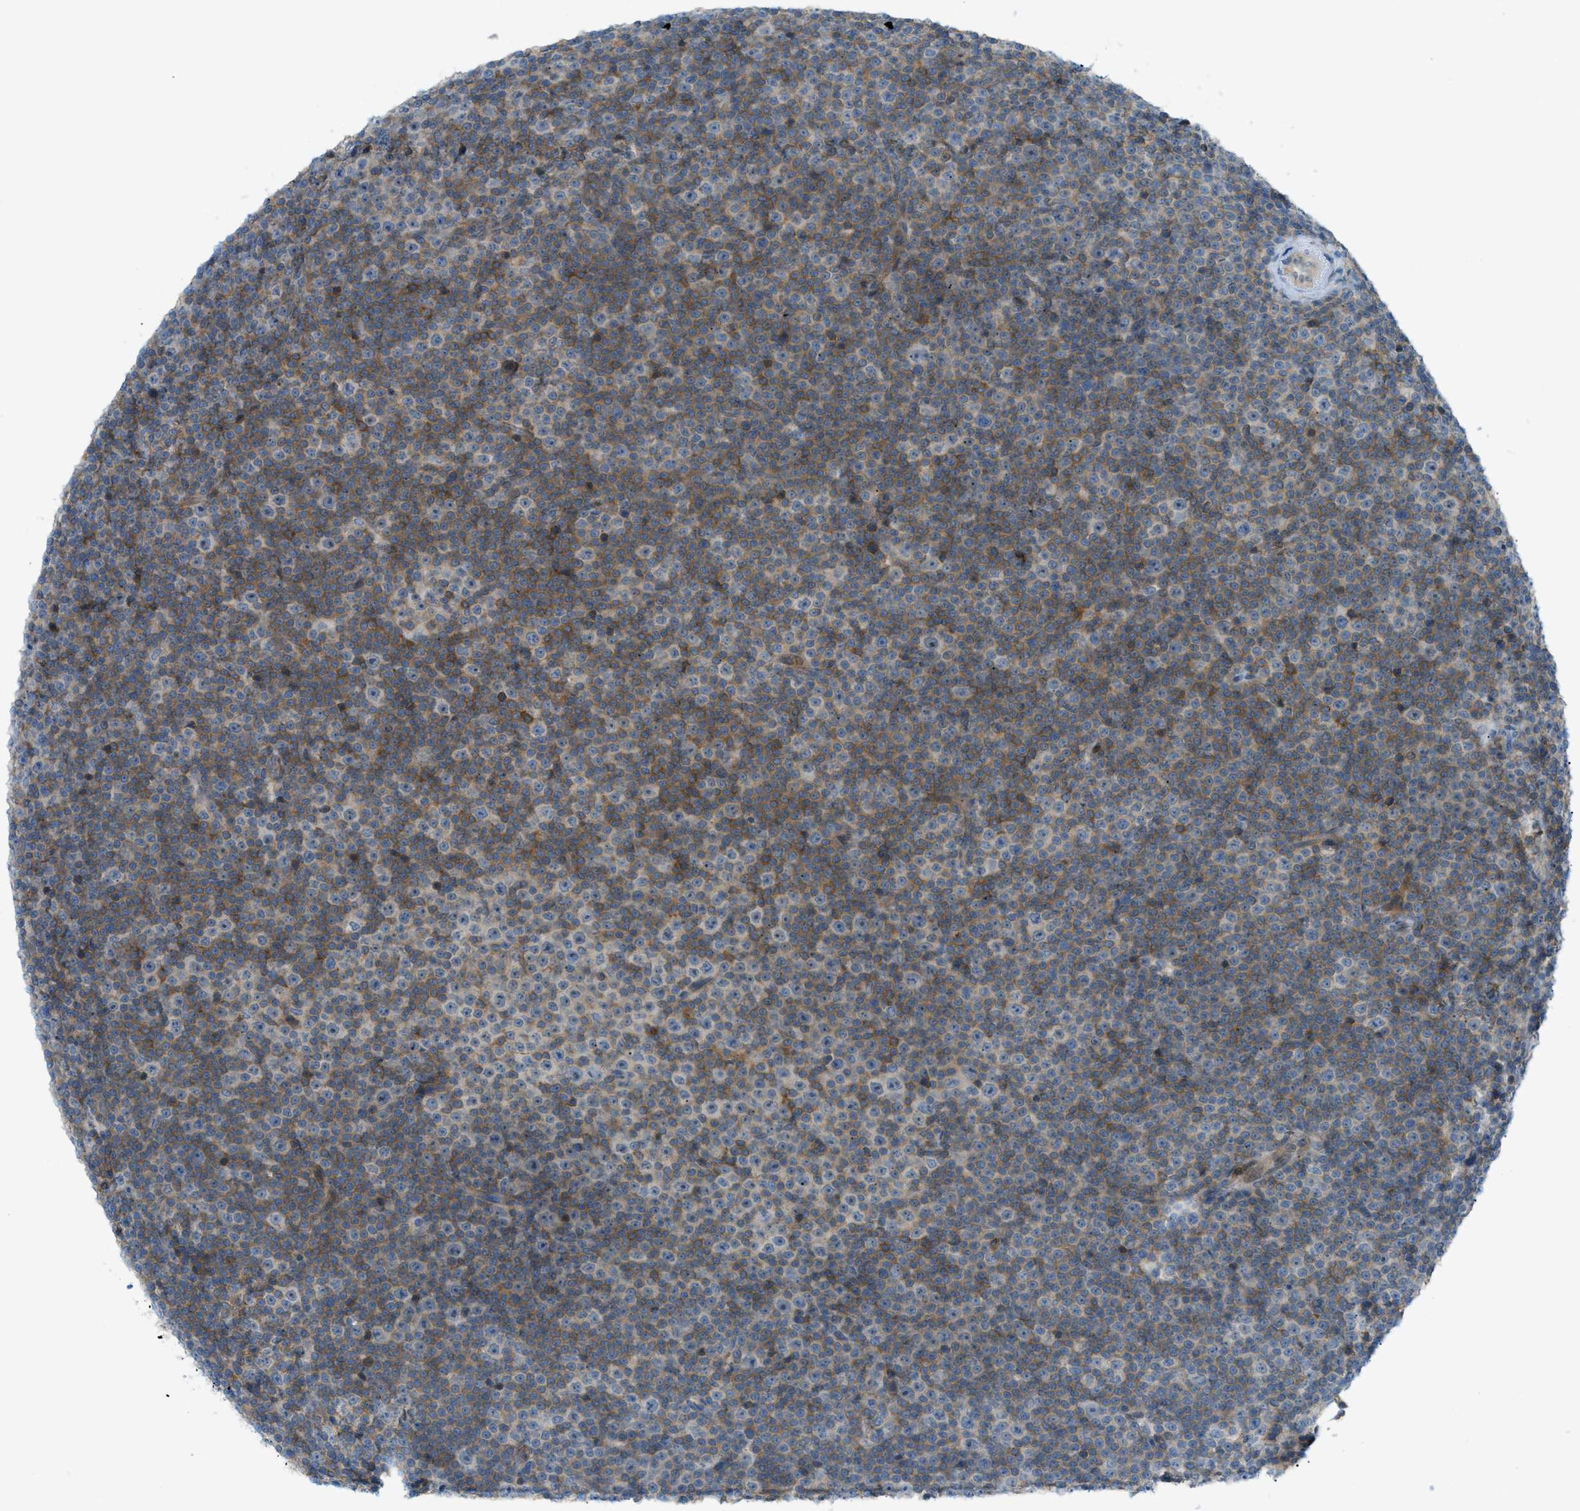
{"staining": {"intensity": "negative", "quantity": "none", "location": "none"}, "tissue": "lymphoma", "cell_type": "Tumor cells", "image_type": "cancer", "snomed": [{"axis": "morphology", "description": "Malignant lymphoma, non-Hodgkin's type, Low grade"}, {"axis": "topography", "description": "Lymph node"}], "caption": "Tumor cells are negative for brown protein staining in lymphoma.", "gene": "GRK6", "patient": {"sex": "female", "age": 67}}